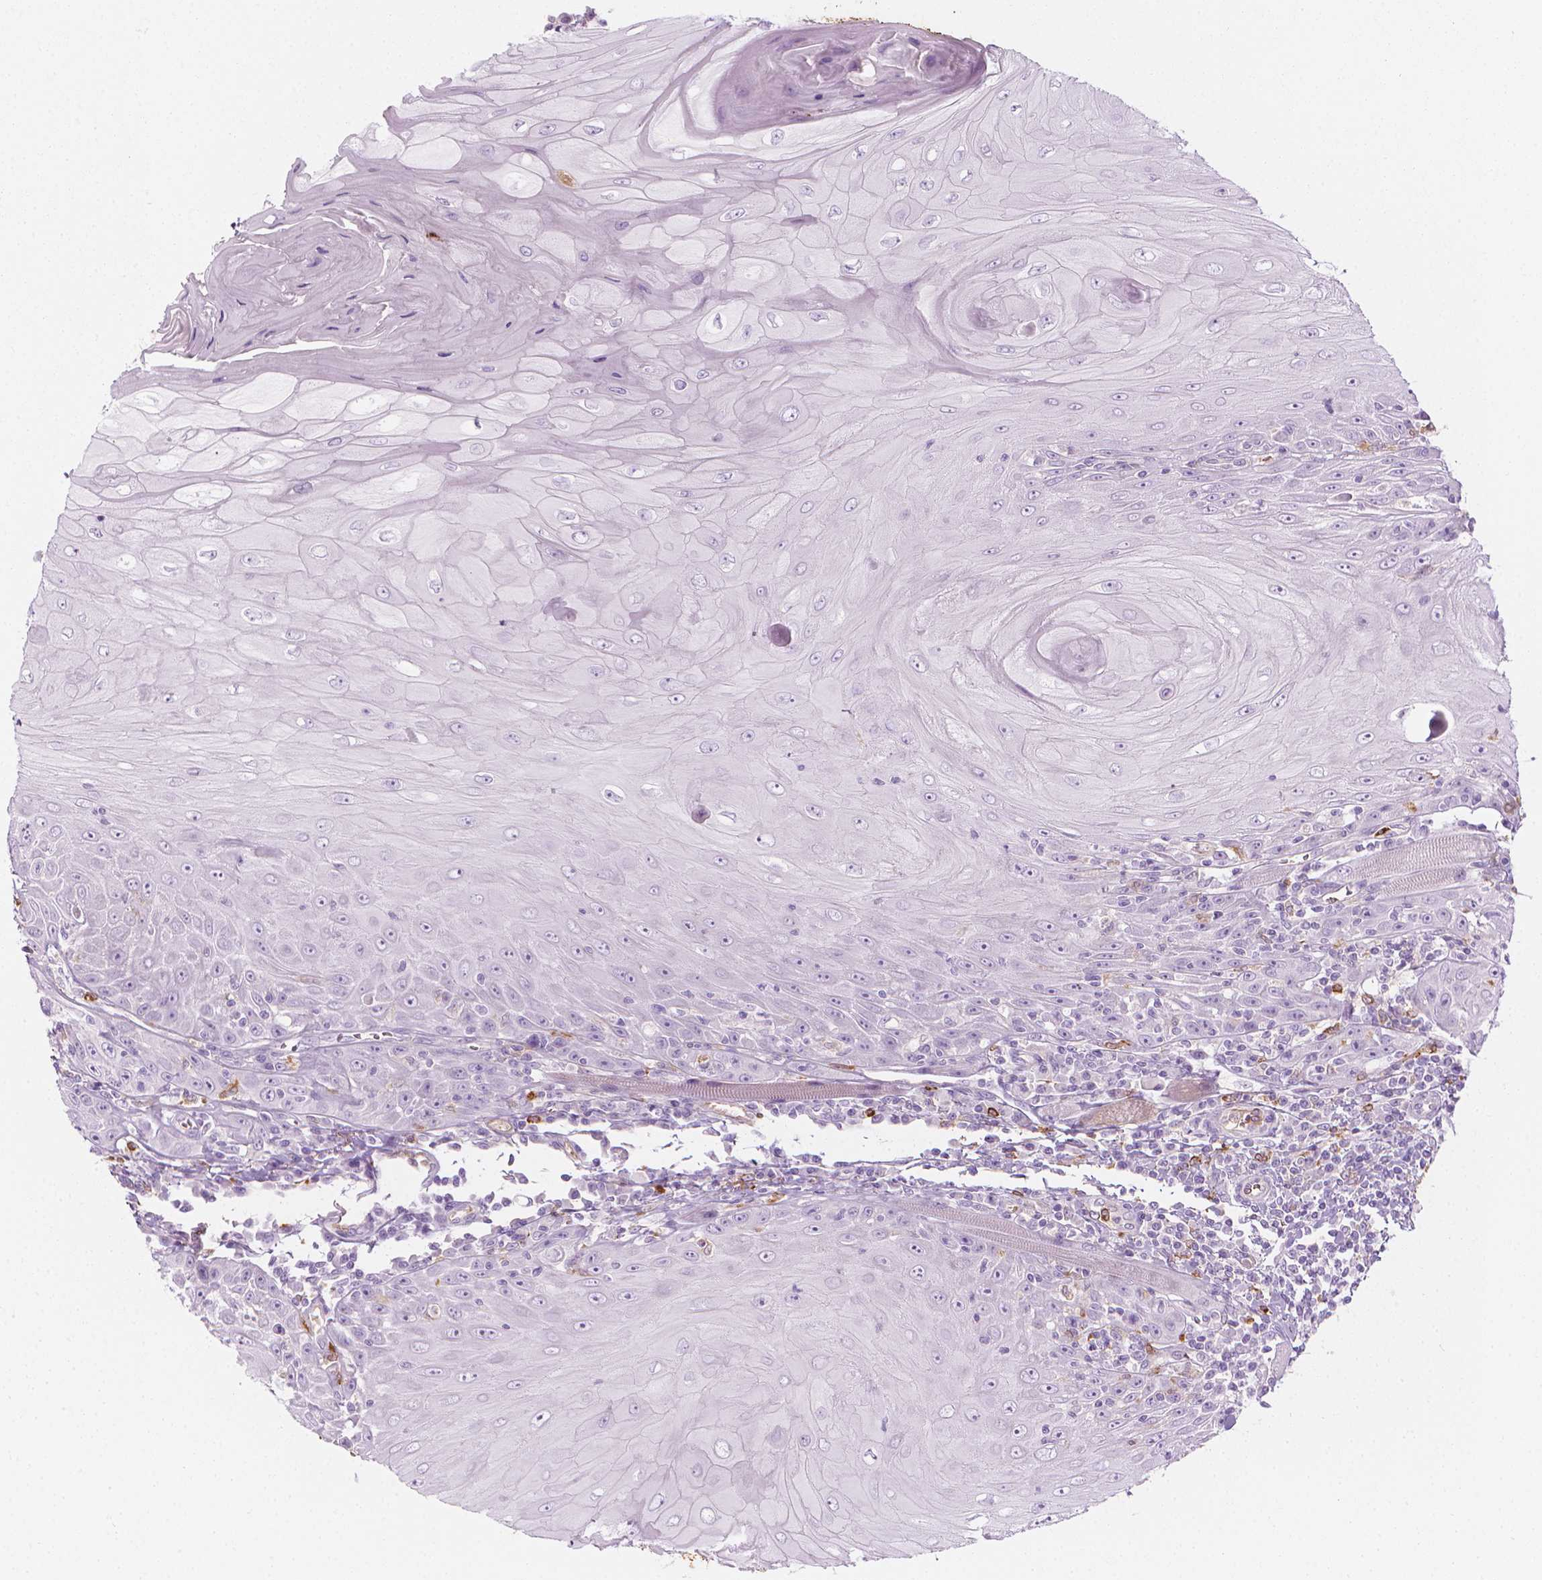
{"staining": {"intensity": "negative", "quantity": "none", "location": "none"}, "tissue": "head and neck cancer", "cell_type": "Tumor cells", "image_type": "cancer", "snomed": [{"axis": "morphology", "description": "Squamous cell carcinoma, NOS"}, {"axis": "topography", "description": "Head-Neck"}], "caption": "Tumor cells are negative for brown protein staining in head and neck cancer (squamous cell carcinoma). Nuclei are stained in blue.", "gene": "CES1", "patient": {"sex": "male", "age": 52}}